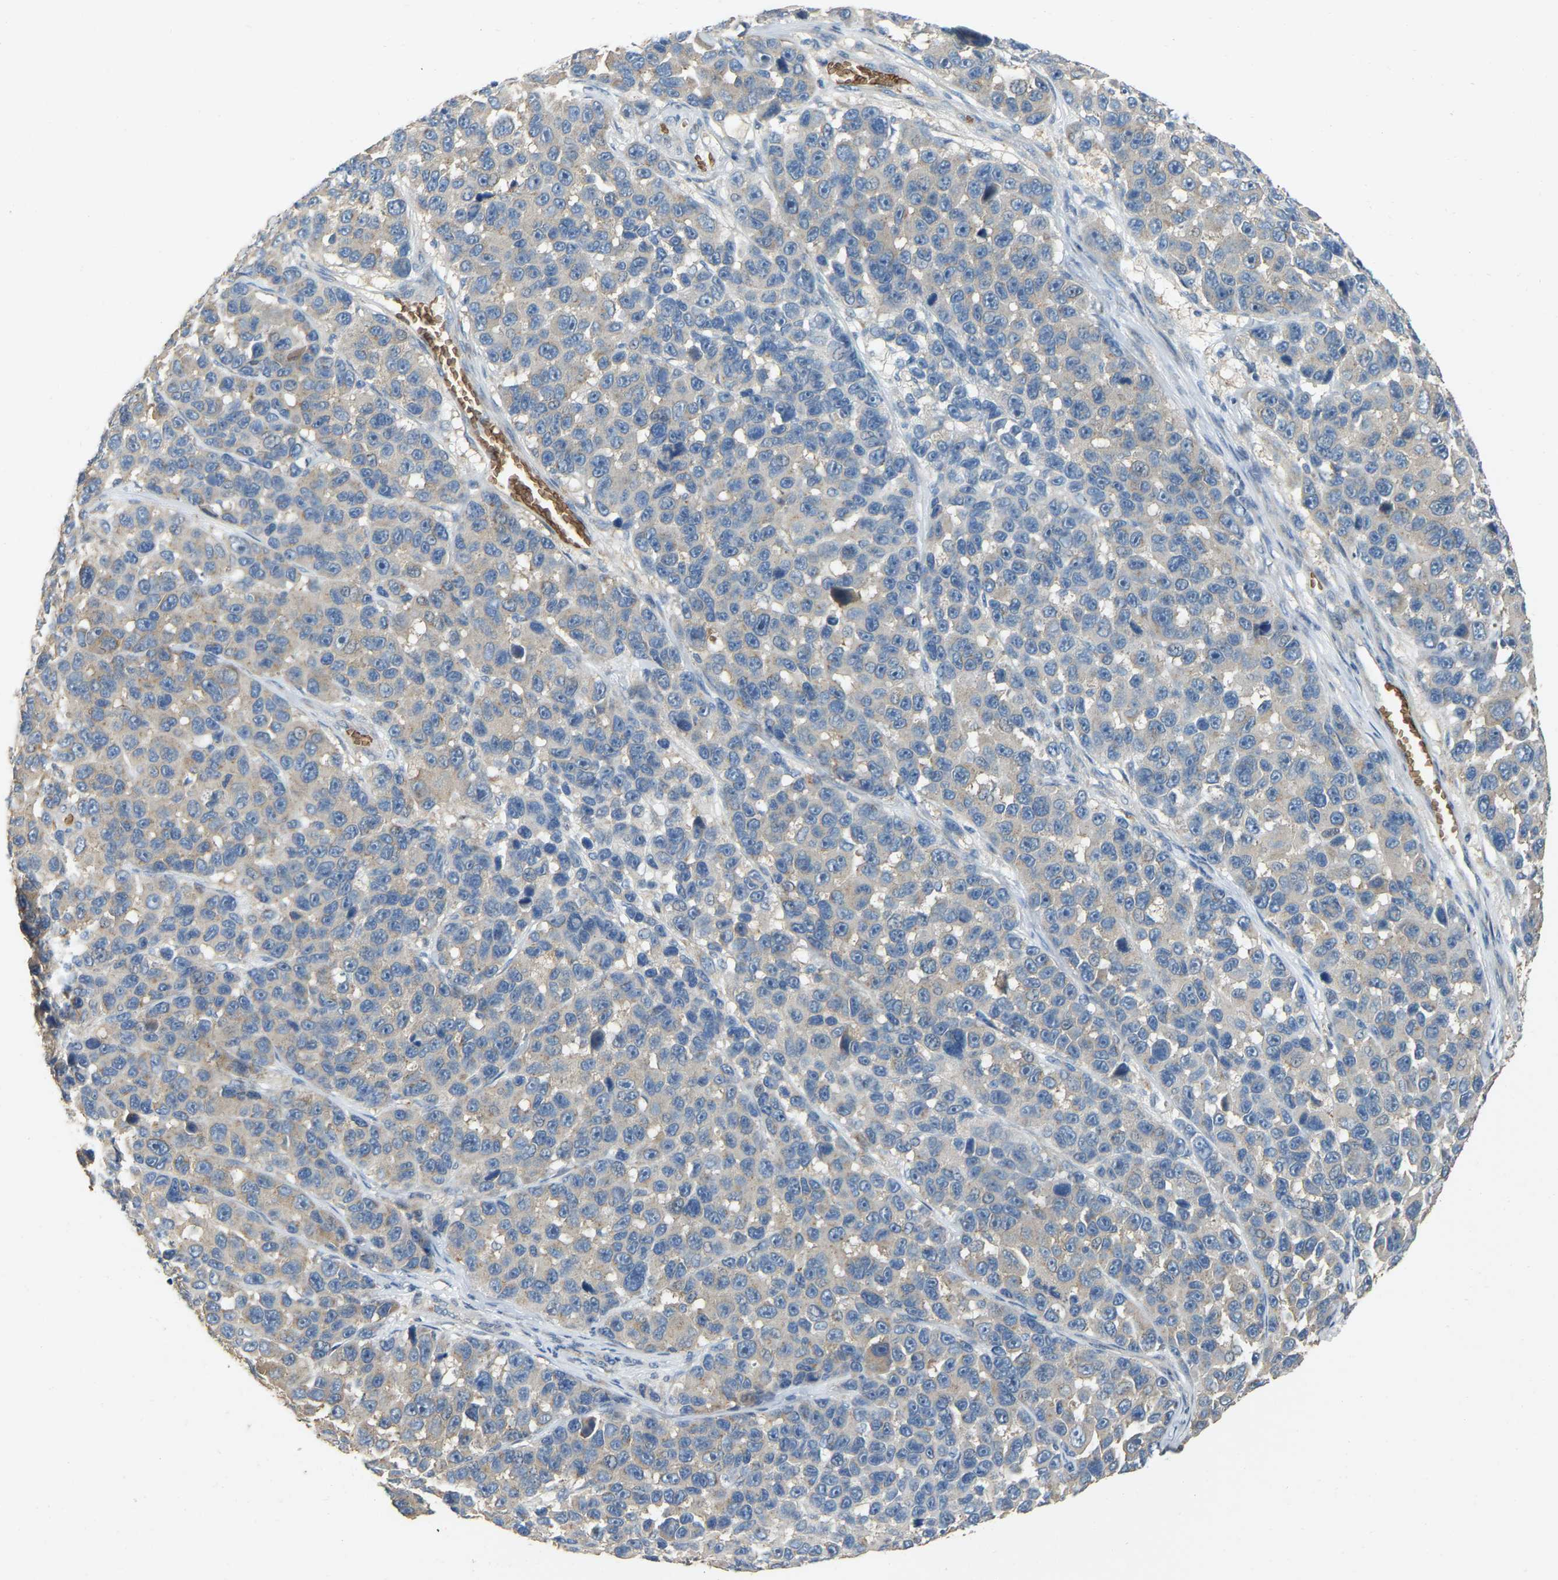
{"staining": {"intensity": "weak", "quantity": "25%-75%", "location": "cytoplasmic/membranous"}, "tissue": "melanoma", "cell_type": "Tumor cells", "image_type": "cancer", "snomed": [{"axis": "morphology", "description": "Malignant melanoma, NOS"}, {"axis": "topography", "description": "Skin"}], "caption": "Immunohistochemistry (IHC) histopathology image of human melanoma stained for a protein (brown), which reveals low levels of weak cytoplasmic/membranous expression in approximately 25%-75% of tumor cells.", "gene": "CFAP298", "patient": {"sex": "male", "age": 53}}